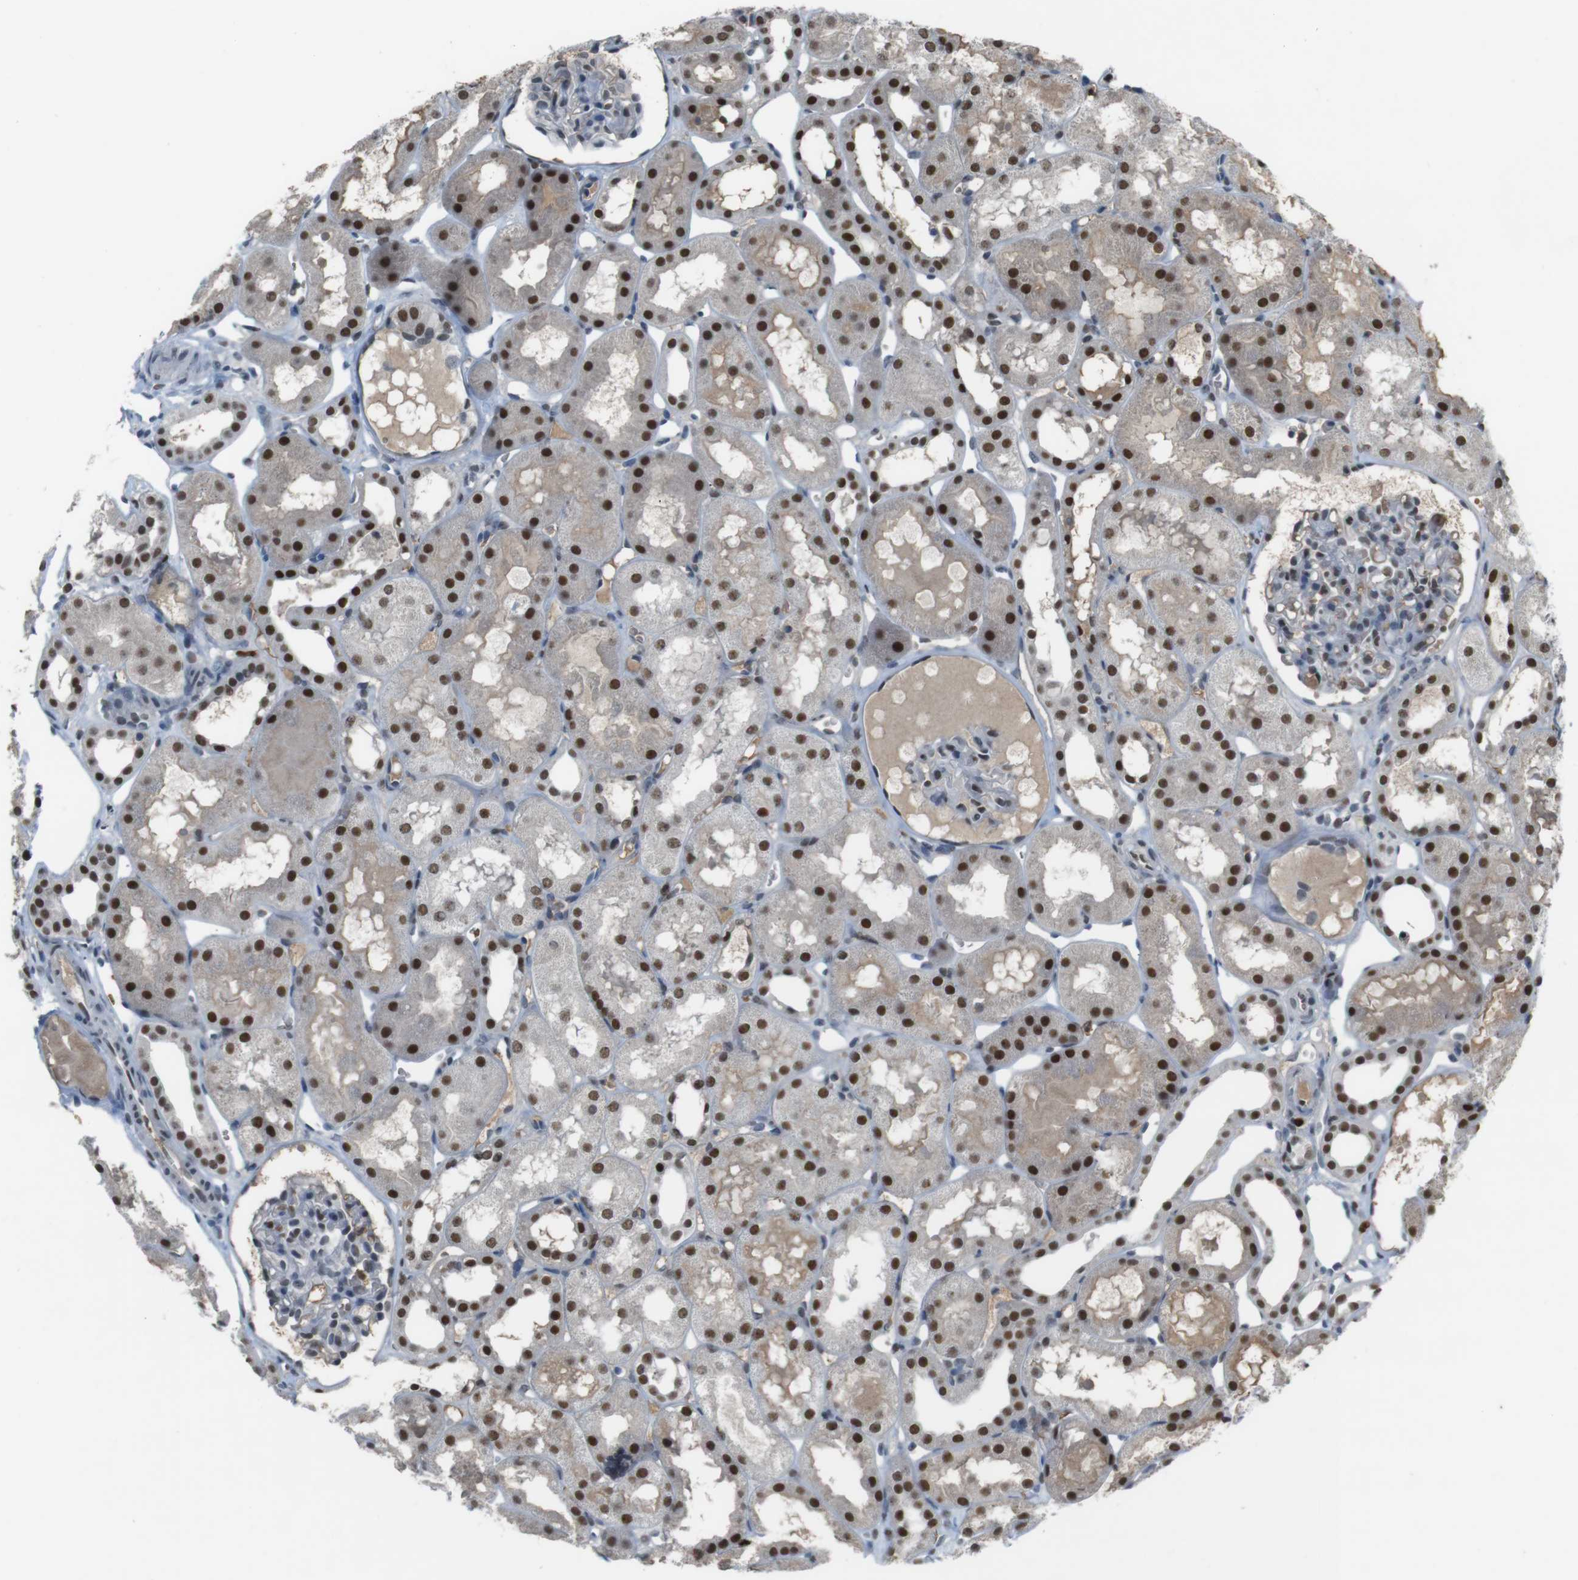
{"staining": {"intensity": "moderate", "quantity": "25%-75%", "location": "nuclear"}, "tissue": "kidney", "cell_type": "Cells in glomeruli", "image_type": "normal", "snomed": [{"axis": "morphology", "description": "Normal tissue, NOS"}, {"axis": "topography", "description": "Kidney"}, {"axis": "topography", "description": "Urinary bladder"}], "caption": "Kidney was stained to show a protein in brown. There is medium levels of moderate nuclear expression in approximately 25%-75% of cells in glomeruli. (DAB (3,3'-diaminobenzidine) IHC with brightfield microscopy, high magnification).", "gene": "SUB1", "patient": {"sex": "male", "age": 16}}